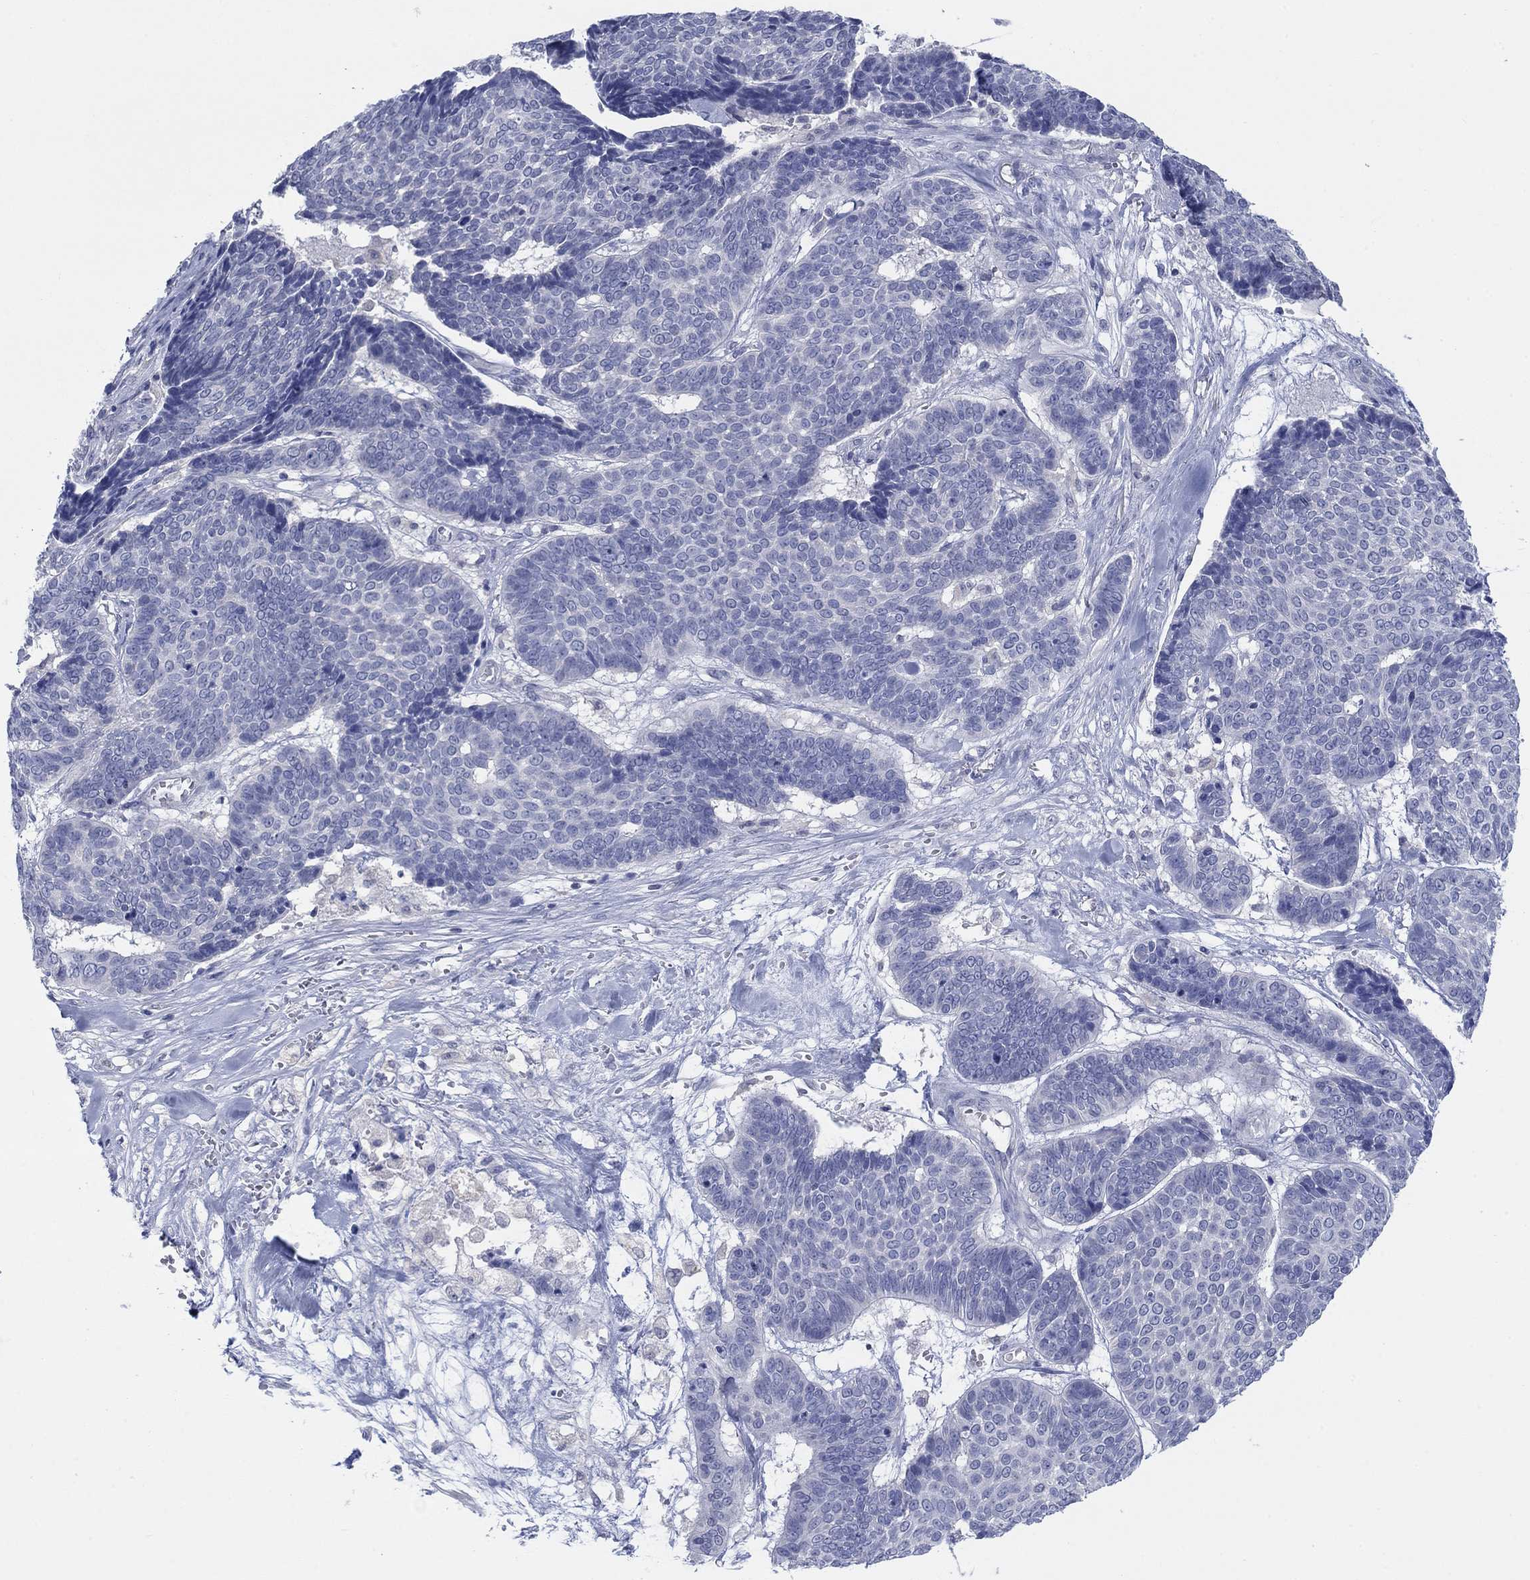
{"staining": {"intensity": "negative", "quantity": "none", "location": "none"}, "tissue": "skin cancer", "cell_type": "Tumor cells", "image_type": "cancer", "snomed": [{"axis": "morphology", "description": "Basal cell carcinoma"}, {"axis": "topography", "description": "Skin"}], "caption": "A photomicrograph of human skin basal cell carcinoma is negative for staining in tumor cells.", "gene": "FER1L6", "patient": {"sex": "male", "age": 86}}